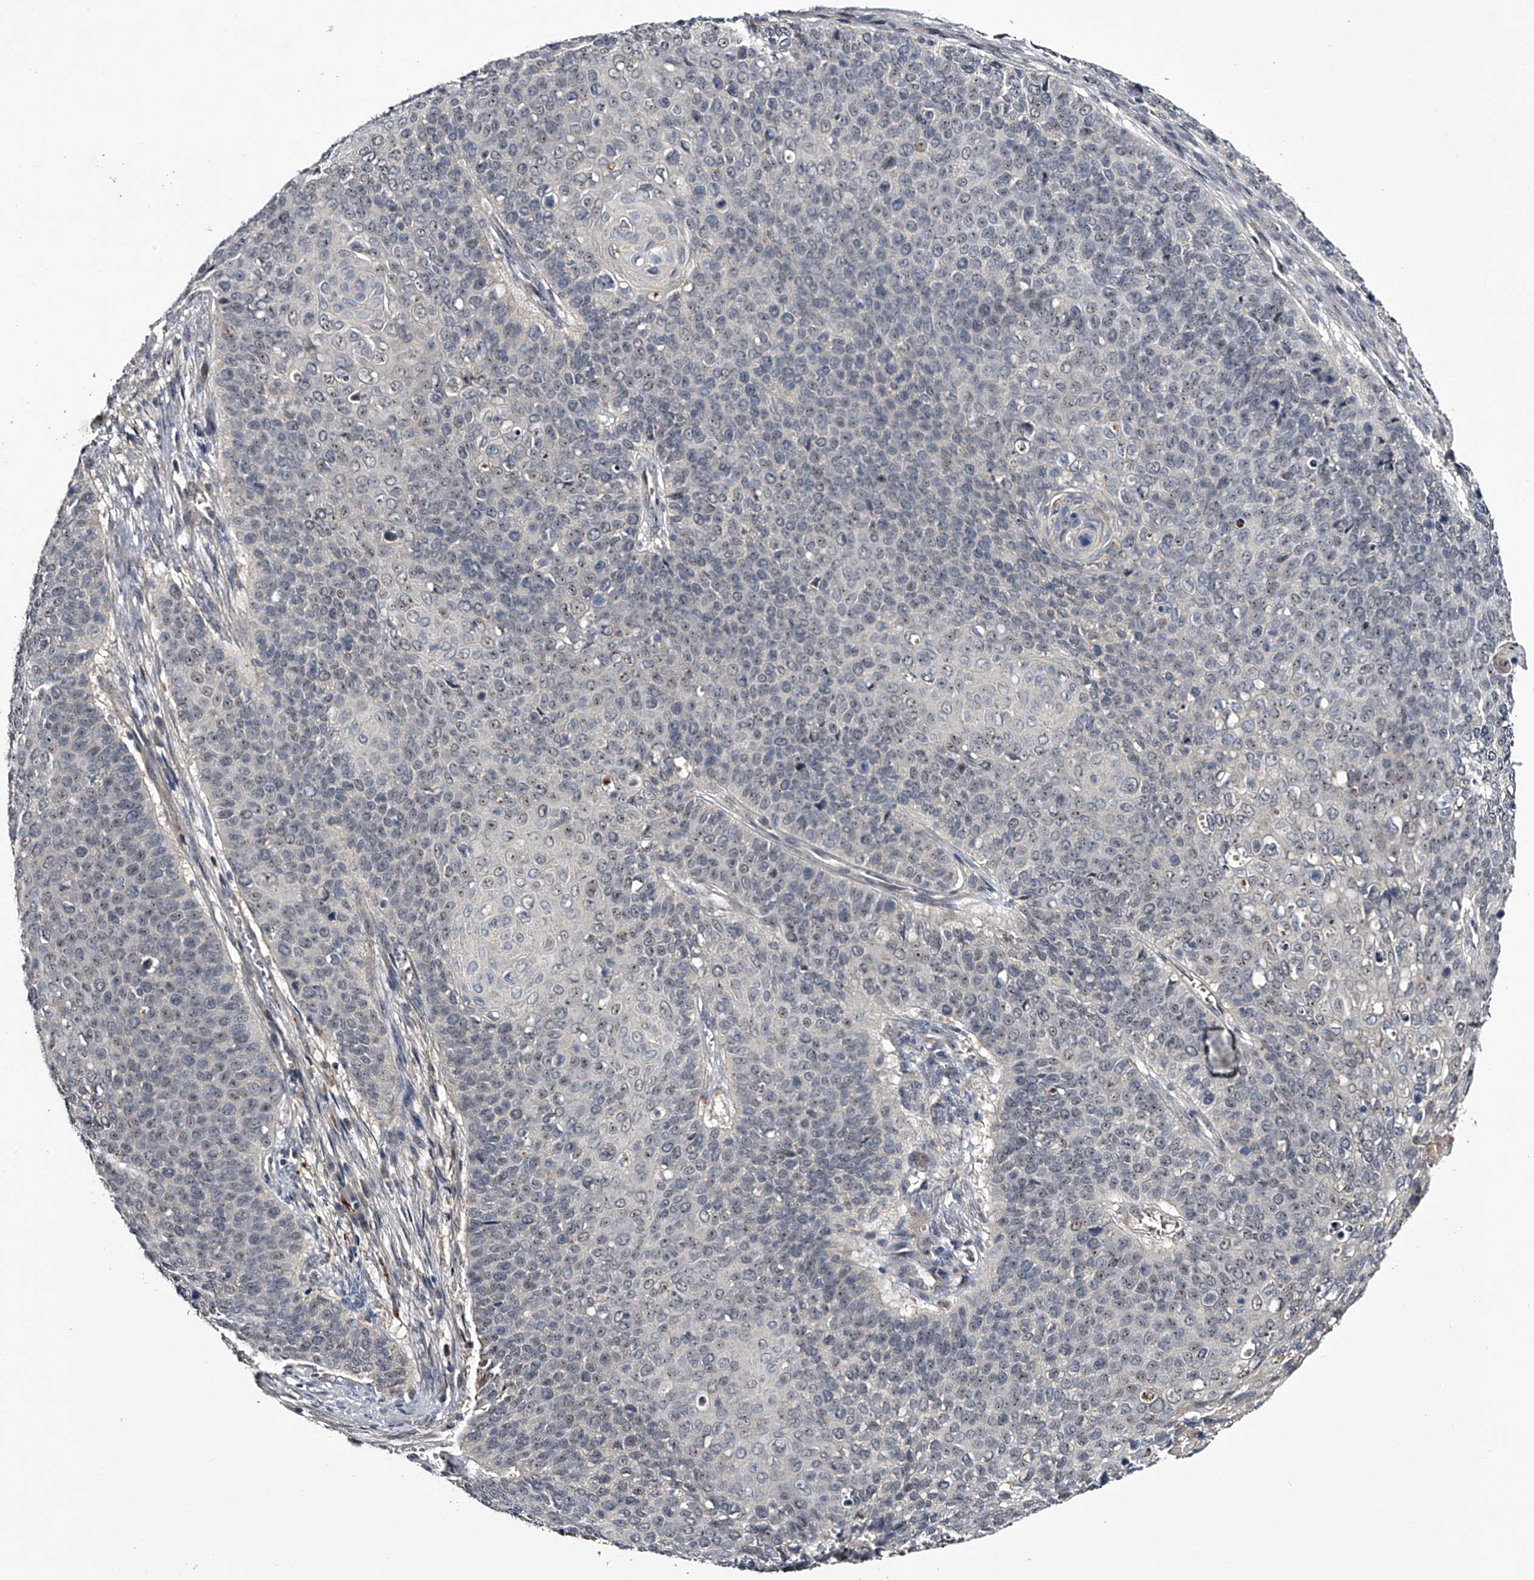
{"staining": {"intensity": "weak", "quantity": "25%-75%", "location": "nuclear"}, "tissue": "cervical cancer", "cell_type": "Tumor cells", "image_type": "cancer", "snomed": [{"axis": "morphology", "description": "Squamous cell carcinoma, NOS"}, {"axis": "topography", "description": "Cervix"}], "caption": "There is low levels of weak nuclear staining in tumor cells of cervical cancer, as demonstrated by immunohistochemical staining (brown color).", "gene": "MDN1", "patient": {"sex": "female", "age": 39}}